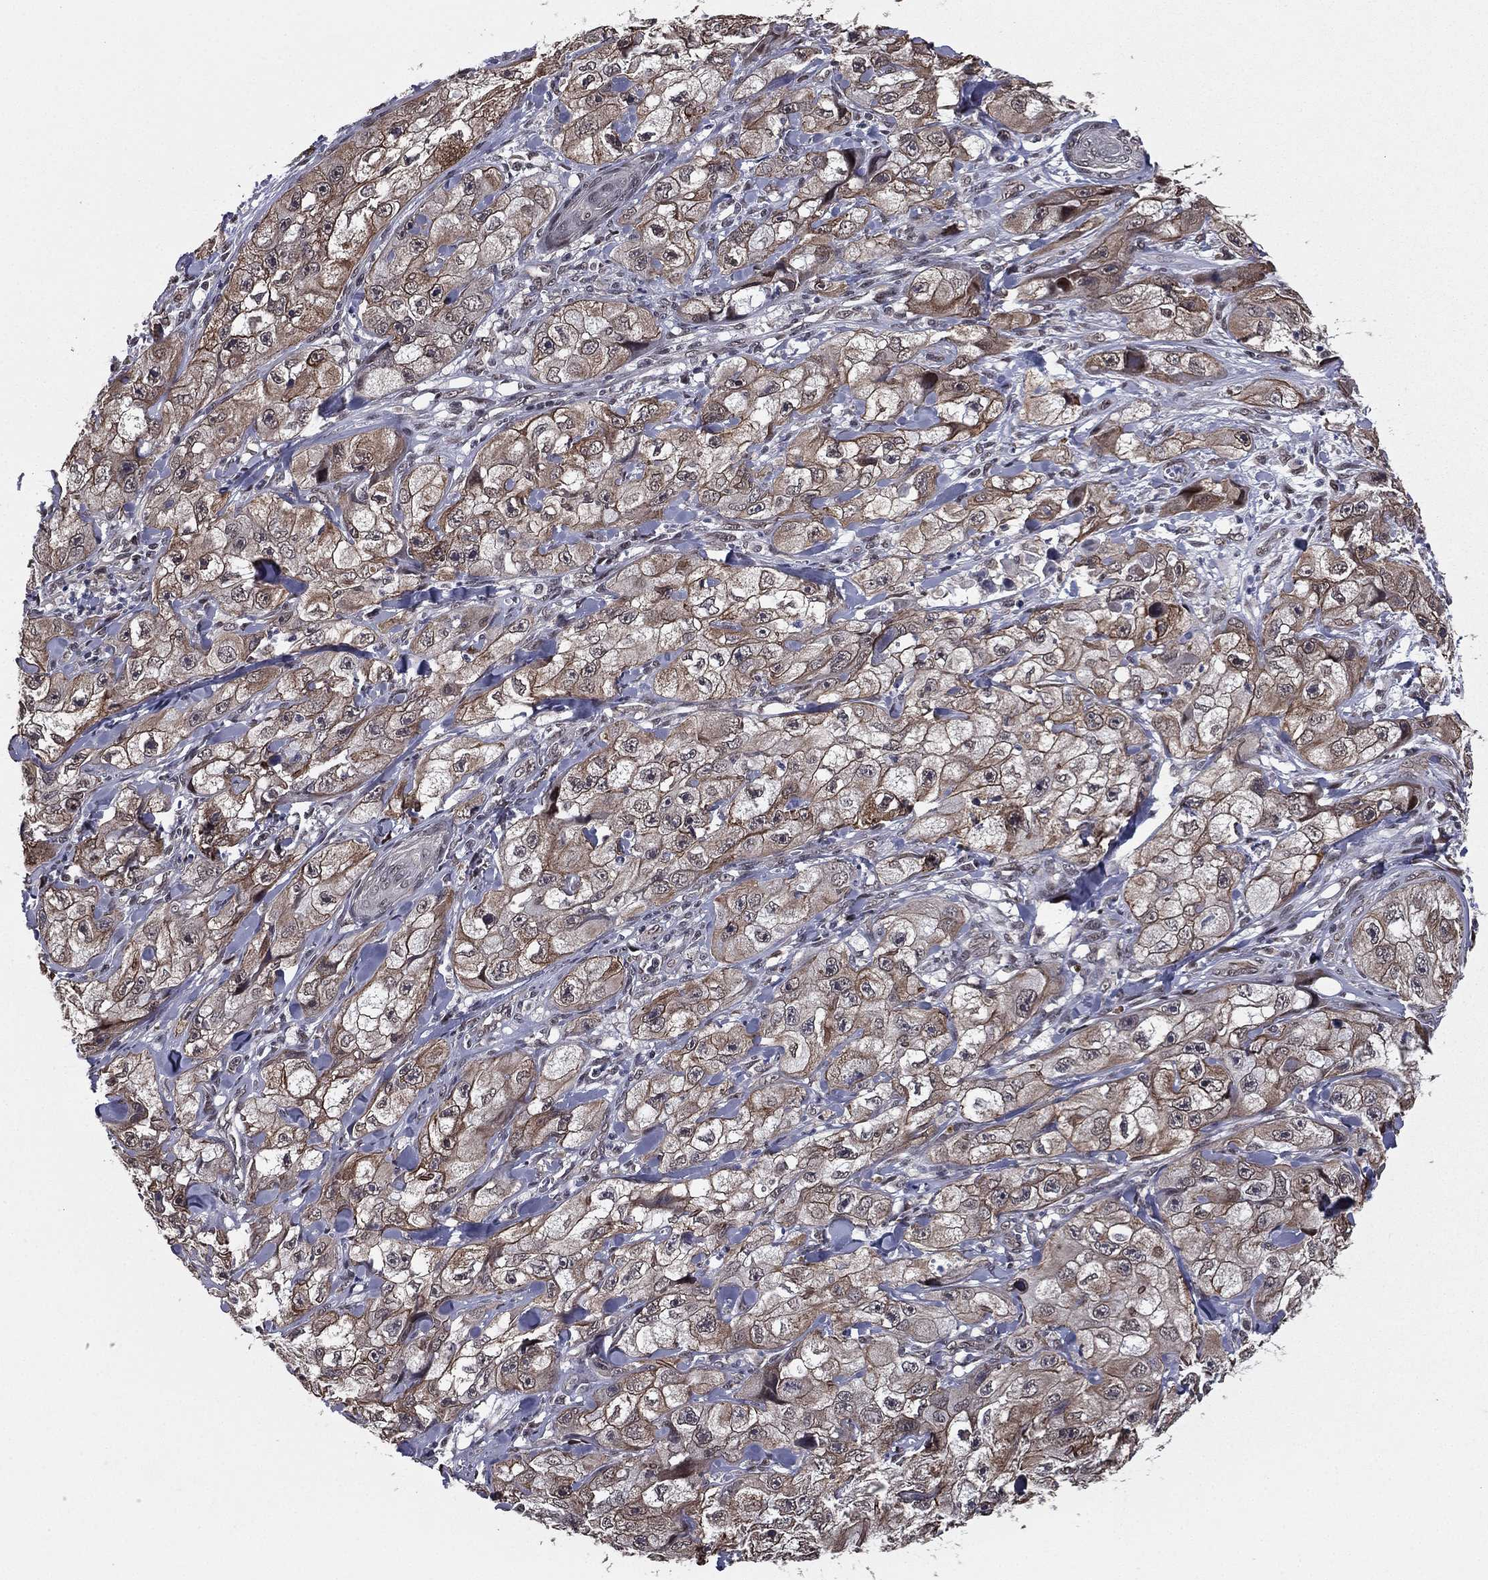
{"staining": {"intensity": "weak", "quantity": "25%-75%", "location": "cytoplasmic/membranous"}, "tissue": "skin cancer", "cell_type": "Tumor cells", "image_type": "cancer", "snomed": [{"axis": "morphology", "description": "Squamous cell carcinoma, NOS"}, {"axis": "topography", "description": "Skin"}, {"axis": "topography", "description": "Subcutis"}], "caption": "DAB immunohistochemical staining of skin cancer (squamous cell carcinoma) shows weak cytoplasmic/membranous protein positivity in about 25%-75% of tumor cells.", "gene": "RARB", "patient": {"sex": "male", "age": 73}}